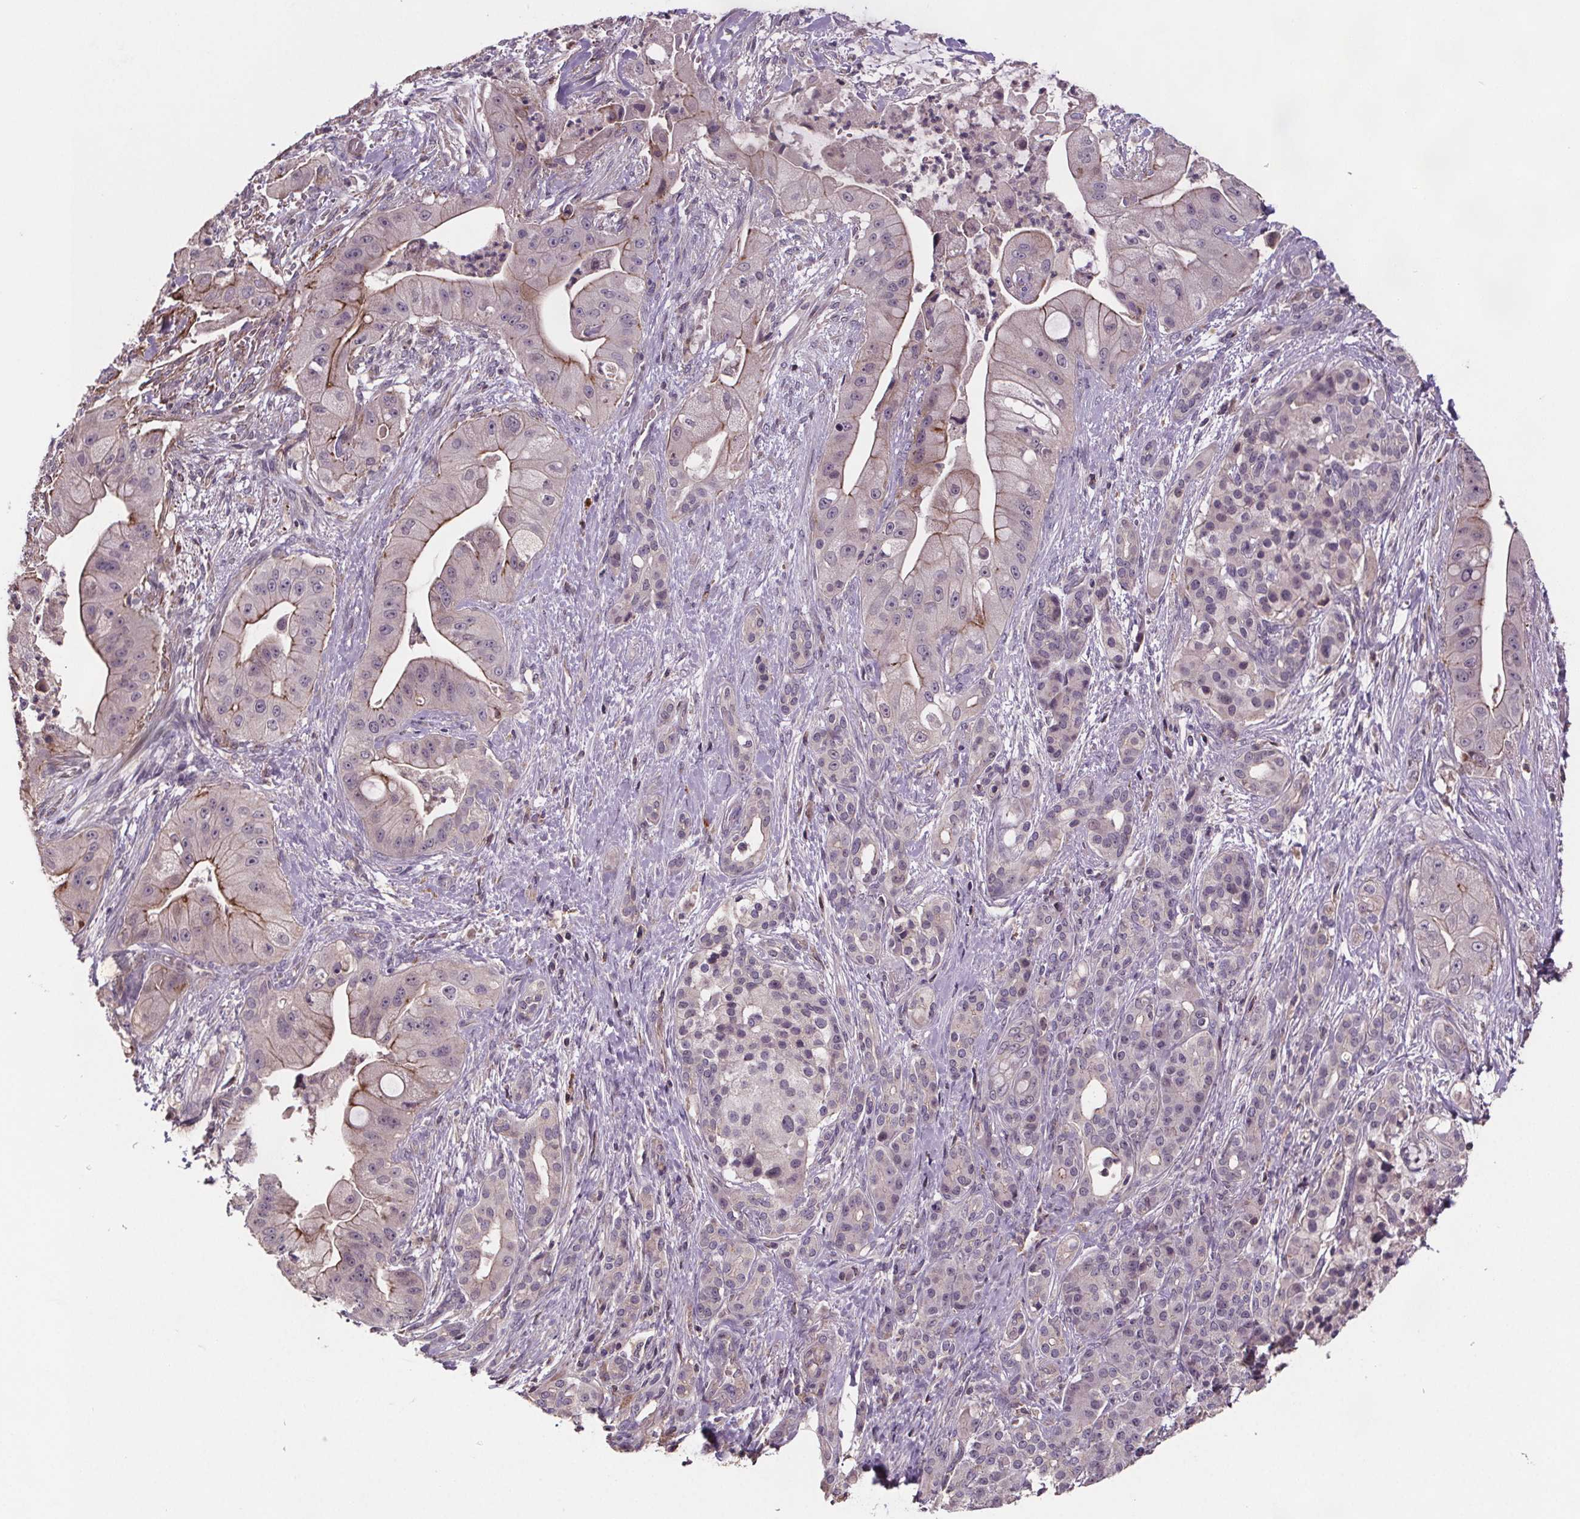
{"staining": {"intensity": "negative", "quantity": "none", "location": "none"}, "tissue": "pancreatic cancer", "cell_type": "Tumor cells", "image_type": "cancer", "snomed": [{"axis": "morphology", "description": "Normal tissue, NOS"}, {"axis": "morphology", "description": "Inflammation, NOS"}, {"axis": "morphology", "description": "Adenocarcinoma, NOS"}, {"axis": "topography", "description": "Pancreas"}], "caption": "A histopathology image of pancreatic cancer (adenocarcinoma) stained for a protein exhibits no brown staining in tumor cells. Brightfield microscopy of immunohistochemistry (IHC) stained with DAB (3,3'-diaminobenzidine) (brown) and hematoxylin (blue), captured at high magnification.", "gene": "CLN3", "patient": {"sex": "male", "age": 57}}